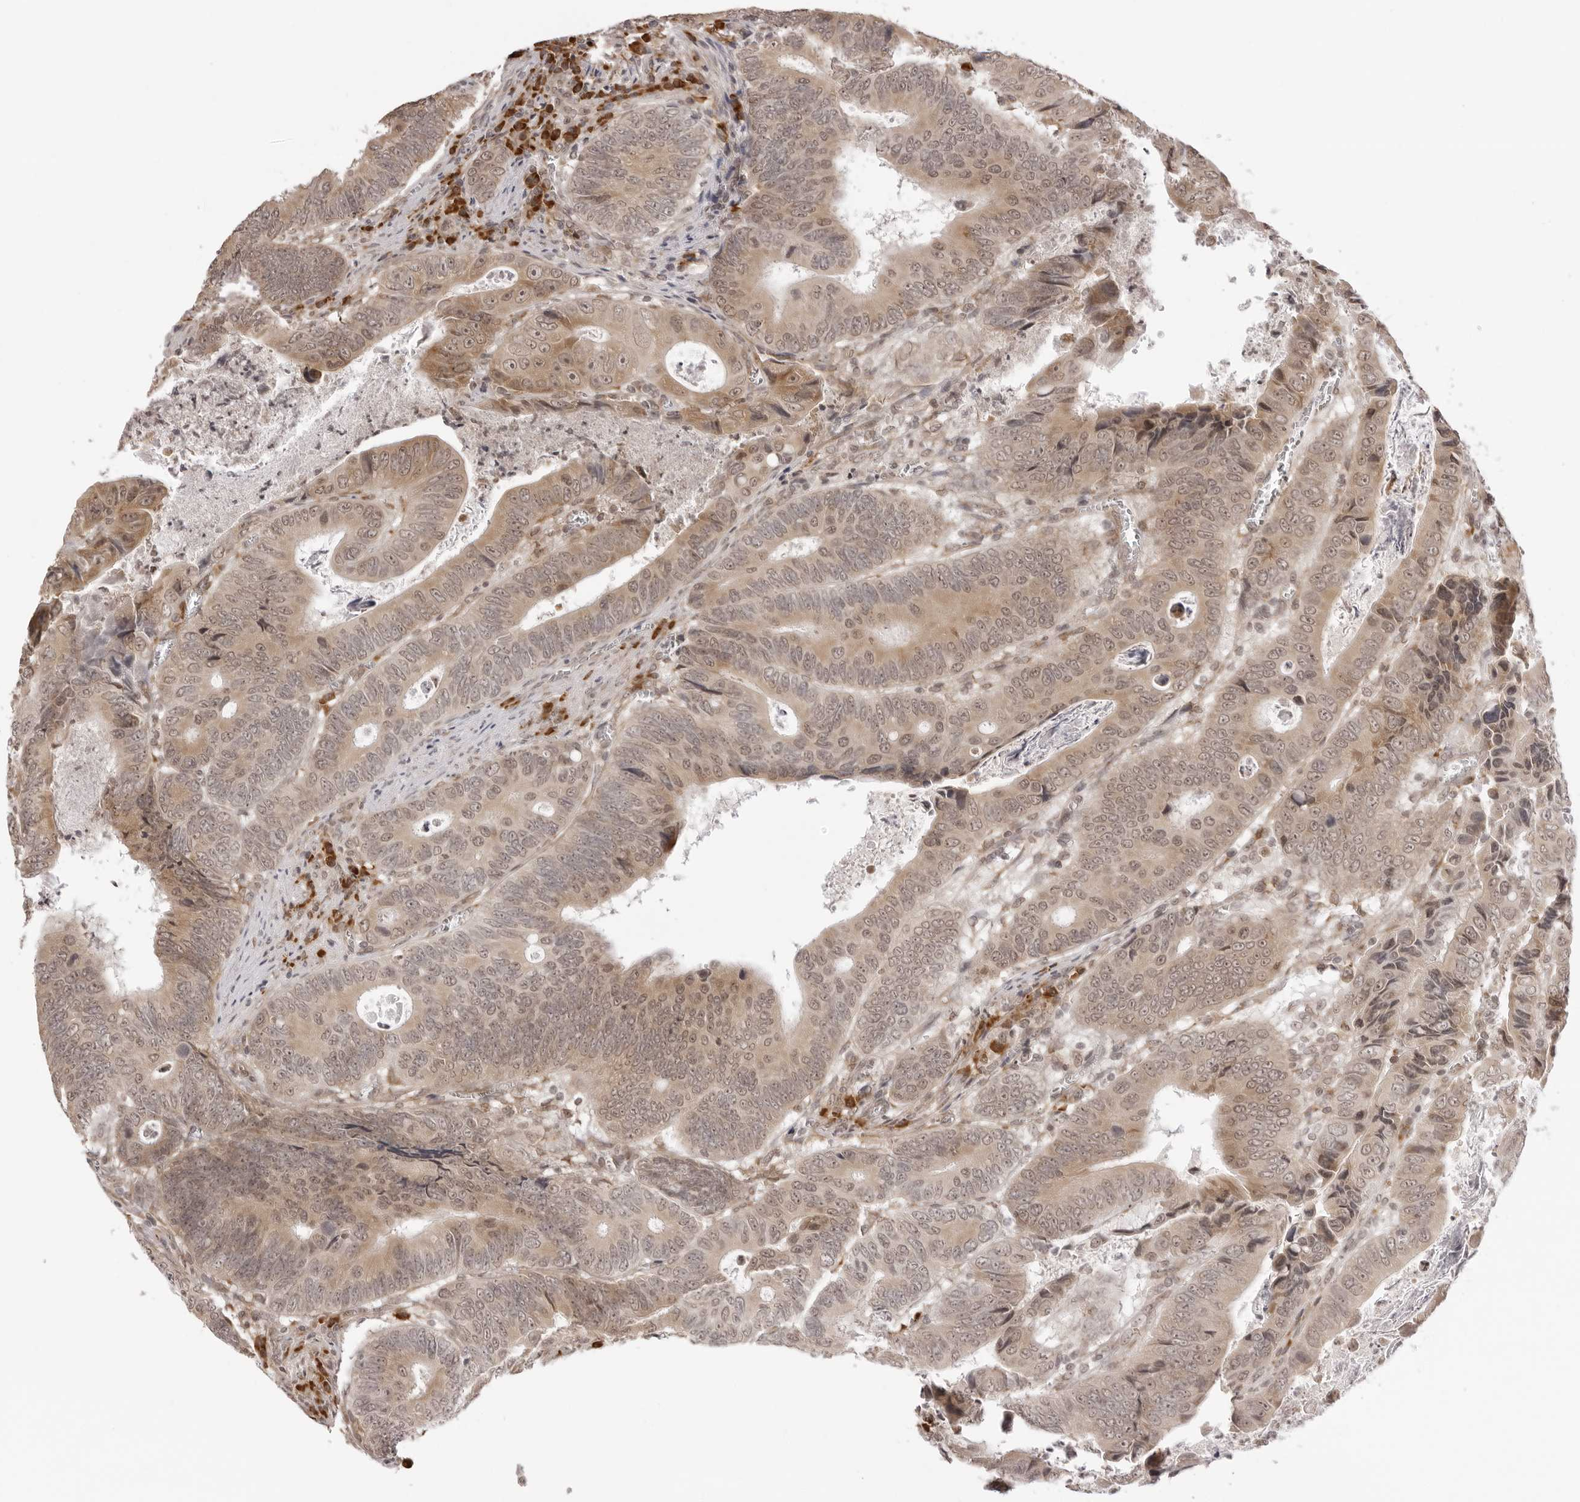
{"staining": {"intensity": "weak", "quantity": ">75%", "location": "cytoplasmic/membranous,nuclear"}, "tissue": "colorectal cancer", "cell_type": "Tumor cells", "image_type": "cancer", "snomed": [{"axis": "morphology", "description": "Adenocarcinoma, NOS"}, {"axis": "topography", "description": "Colon"}], "caption": "Immunohistochemistry of human adenocarcinoma (colorectal) exhibits low levels of weak cytoplasmic/membranous and nuclear expression in approximately >75% of tumor cells. (DAB (3,3'-diaminobenzidine) IHC with brightfield microscopy, high magnification).", "gene": "ZC3H11A", "patient": {"sex": "male", "age": 72}}